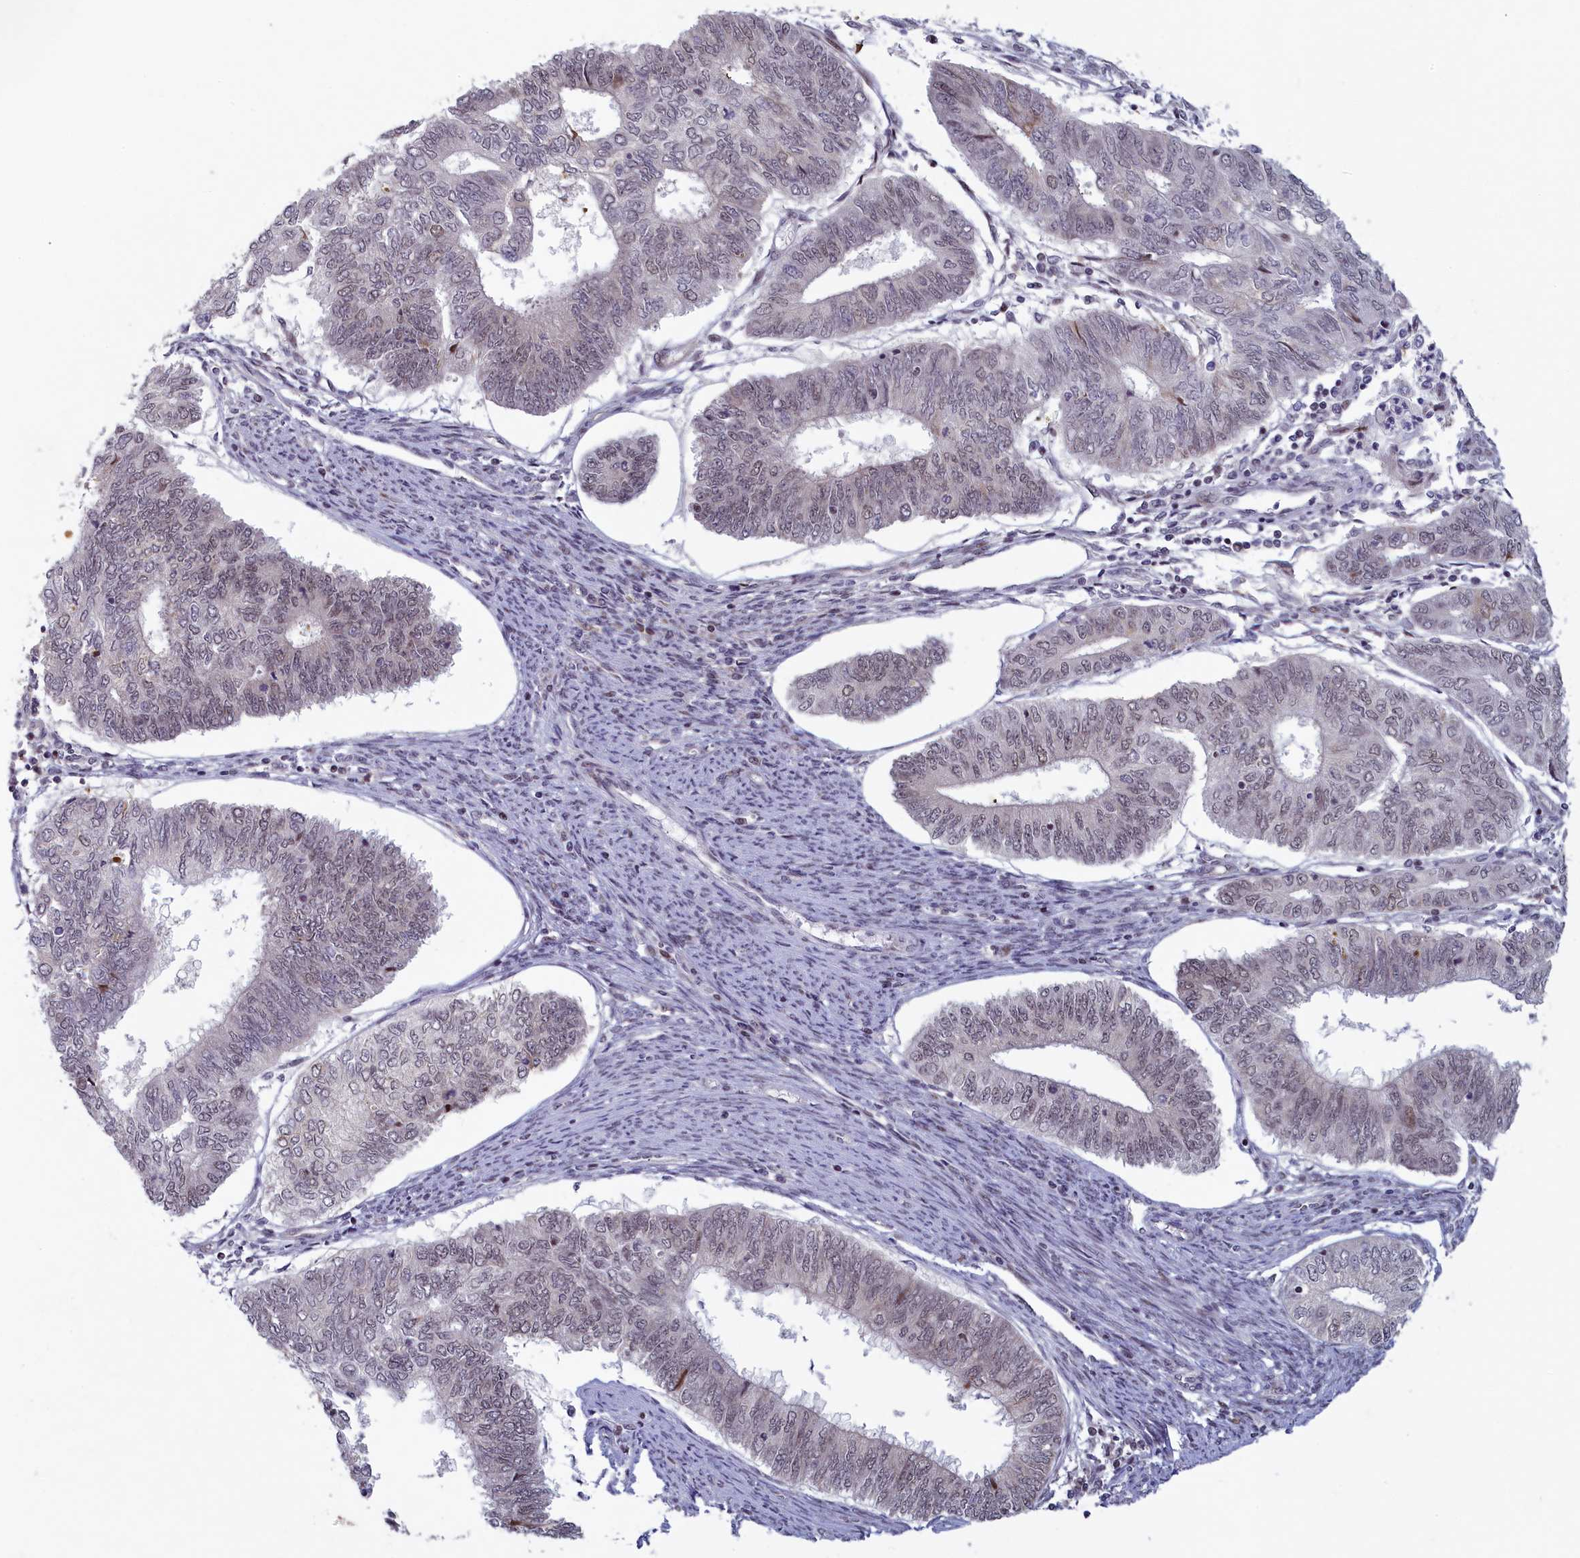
{"staining": {"intensity": "weak", "quantity": "<25%", "location": "cytoplasmic/membranous"}, "tissue": "endometrial cancer", "cell_type": "Tumor cells", "image_type": "cancer", "snomed": [{"axis": "morphology", "description": "Adenocarcinoma, NOS"}, {"axis": "topography", "description": "Endometrium"}], "caption": "The histopathology image reveals no significant staining in tumor cells of endometrial cancer (adenocarcinoma).", "gene": "ATF7IP2", "patient": {"sex": "female", "age": 68}}